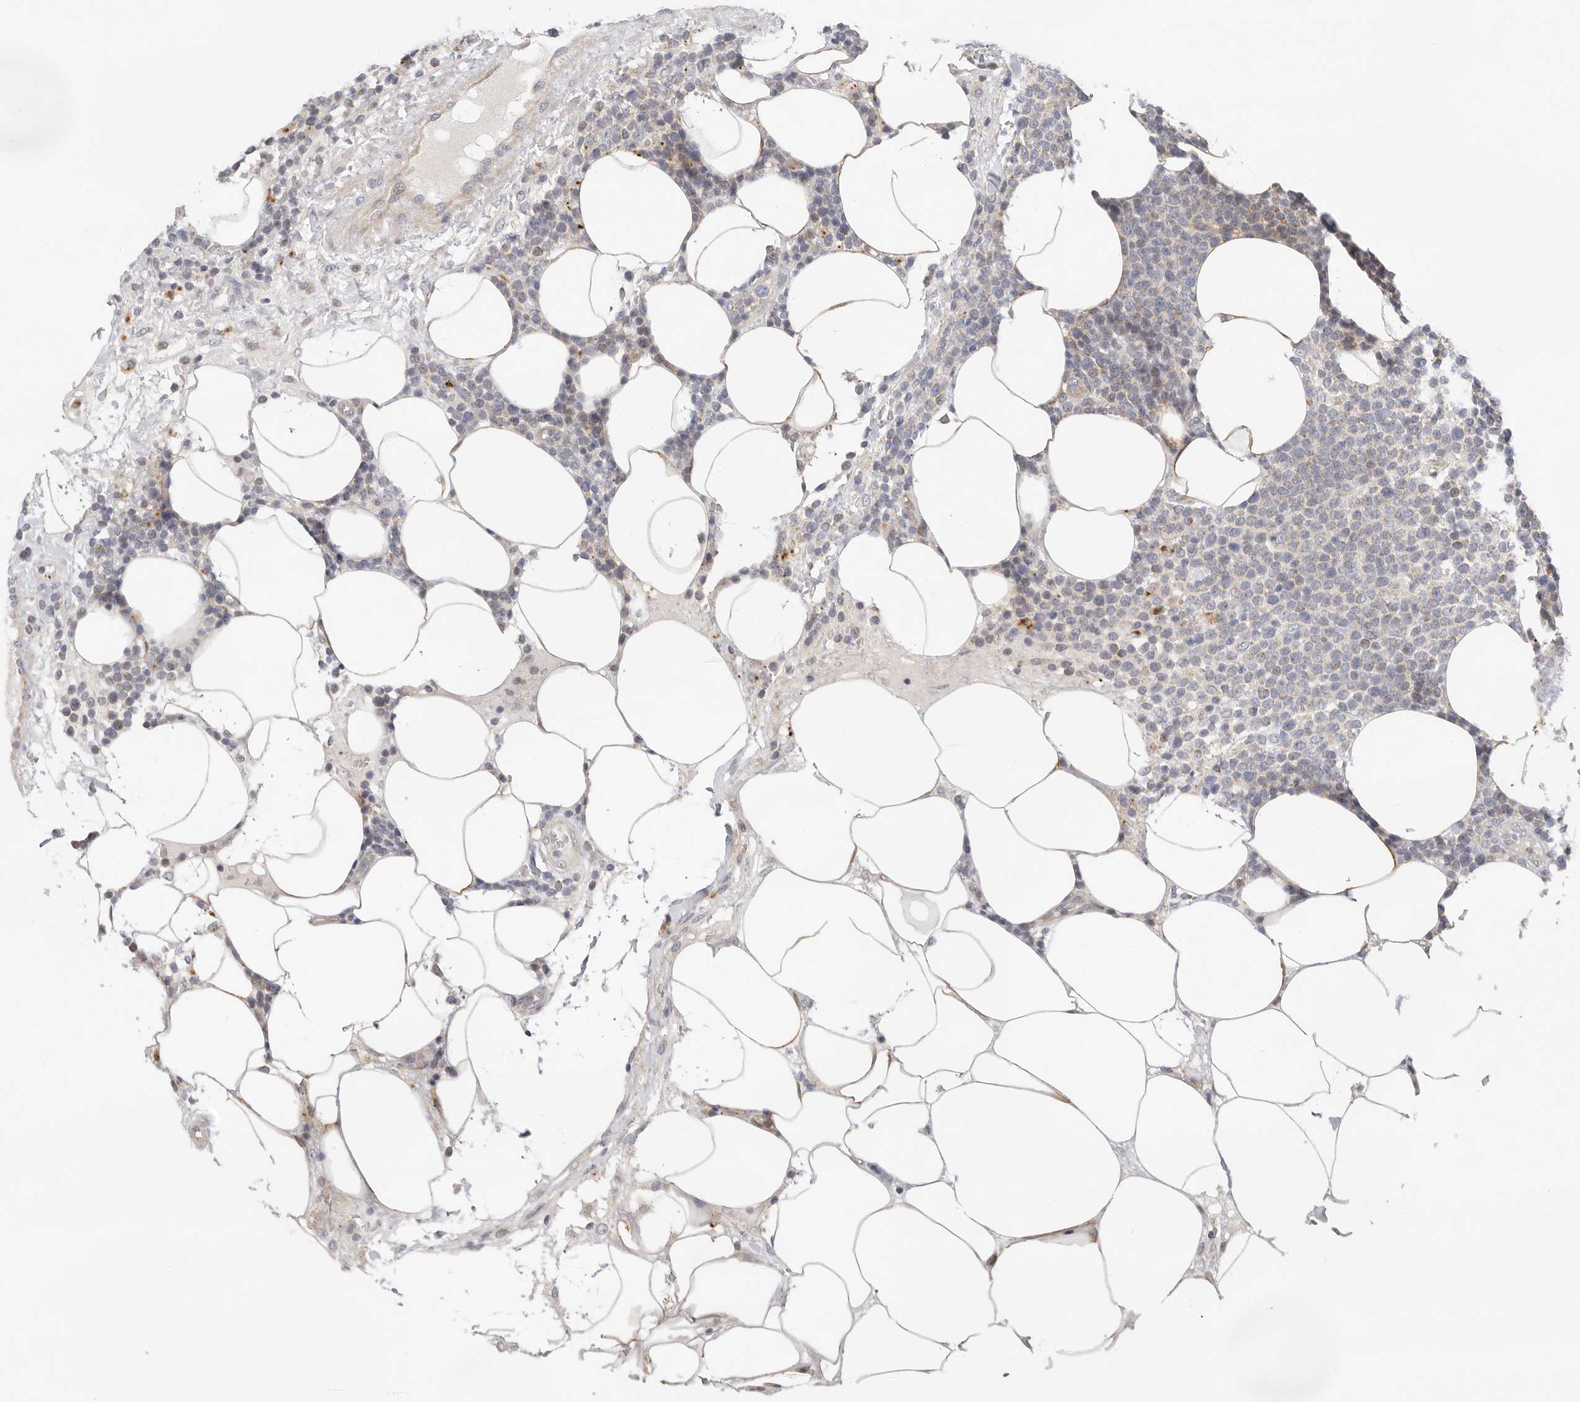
{"staining": {"intensity": "negative", "quantity": "none", "location": "none"}, "tissue": "lymphoma", "cell_type": "Tumor cells", "image_type": "cancer", "snomed": [{"axis": "morphology", "description": "Malignant lymphoma, non-Hodgkin's type, High grade"}, {"axis": "topography", "description": "Lymph node"}], "caption": "An image of human high-grade malignant lymphoma, non-Hodgkin's type is negative for staining in tumor cells. (Brightfield microscopy of DAB IHC at high magnification).", "gene": "USH1C", "patient": {"sex": "male", "age": 61}}